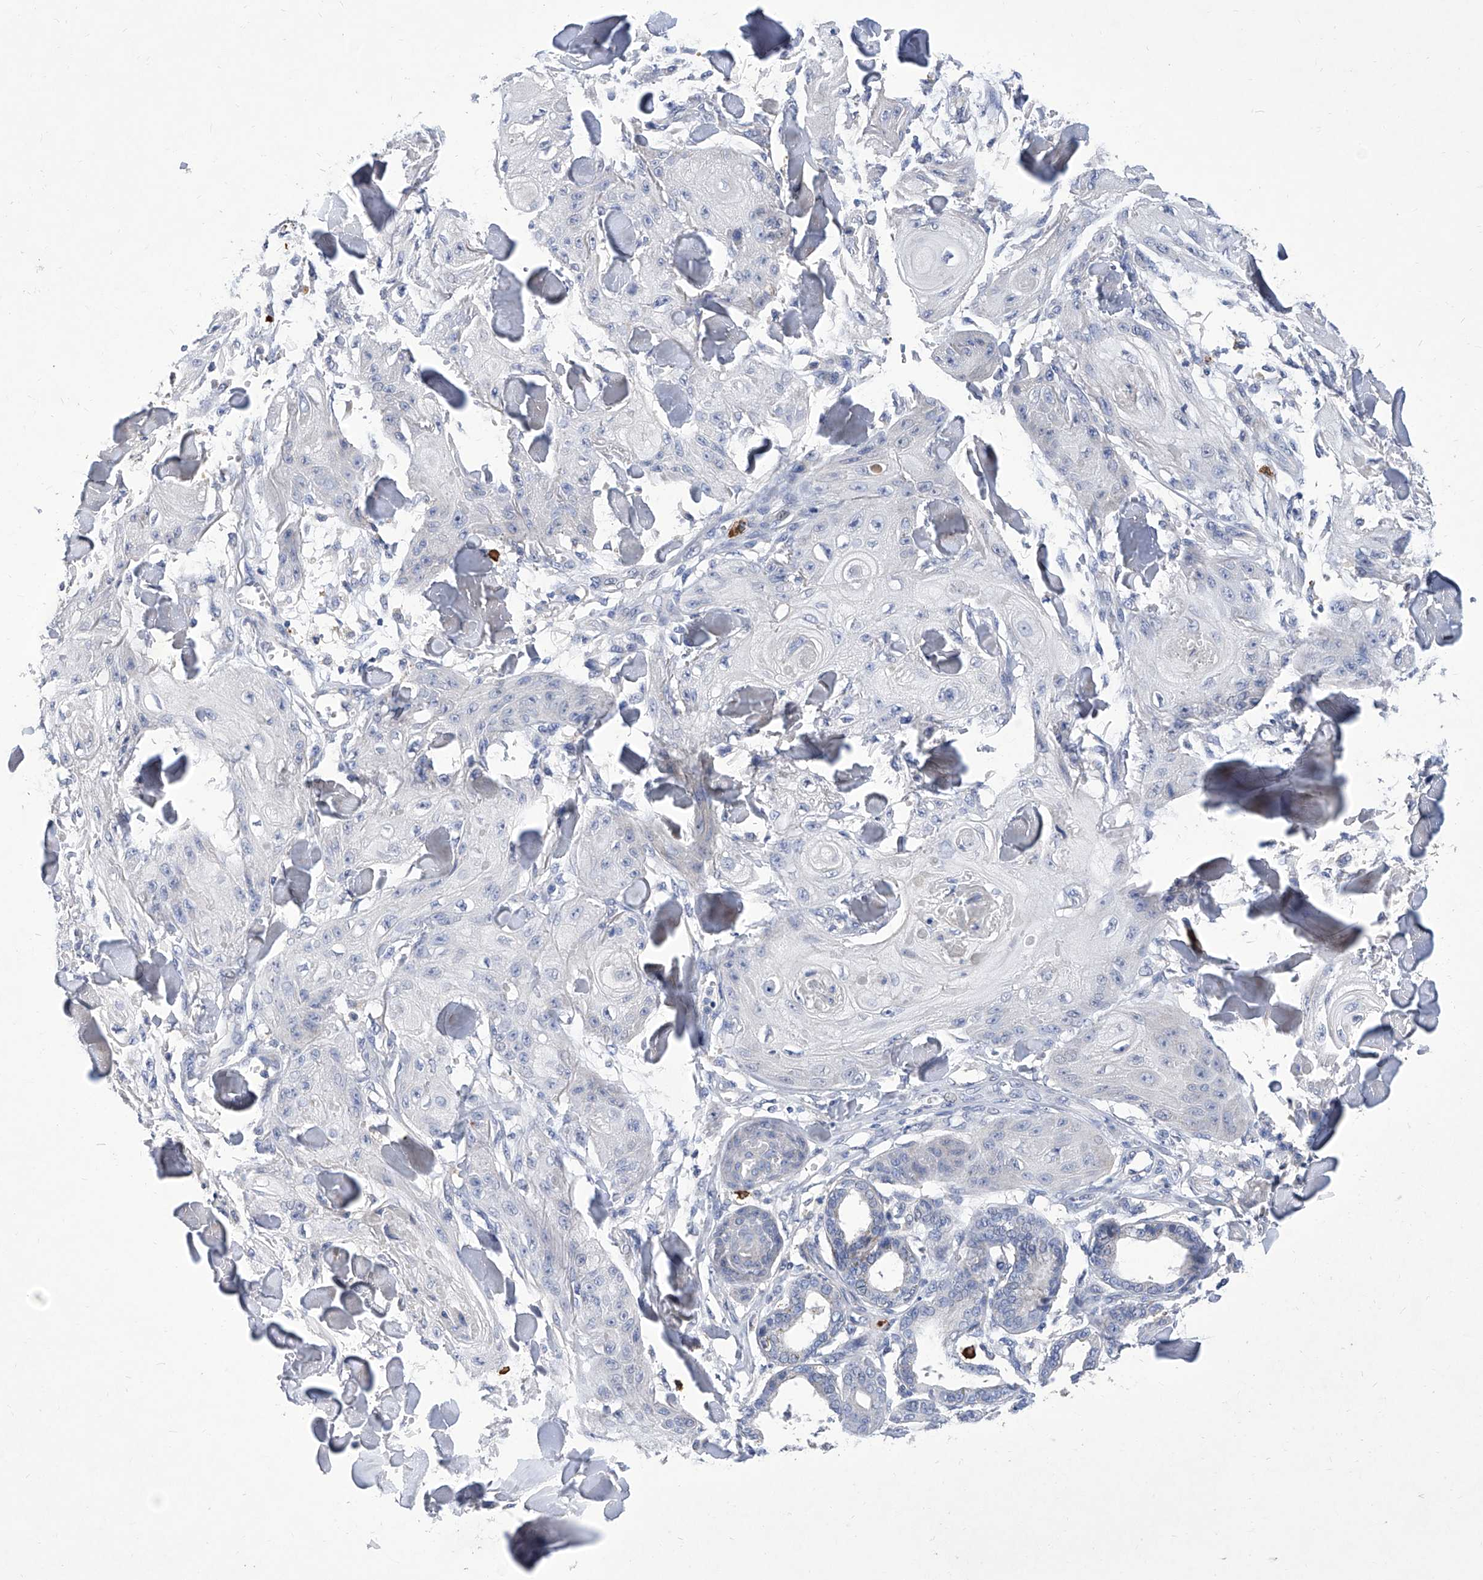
{"staining": {"intensity": "negative", "quantity": "none", "location": "none"}, "tissue": "skin cancer", "cell_type": "Tumor cells", "image_type": "cancer", "snomed": [{"axis": "morphology", "description": "Squamous cell carcinoma, NOS"}, {"axis": "topography", "description": "Skin"}], "caption": "This is an immunohistochemistry histopathology image of skin cancer. There is no expression in tumor cells.", "gene": "IFNL2", "patient": {"sex": "male", "age": 74}}